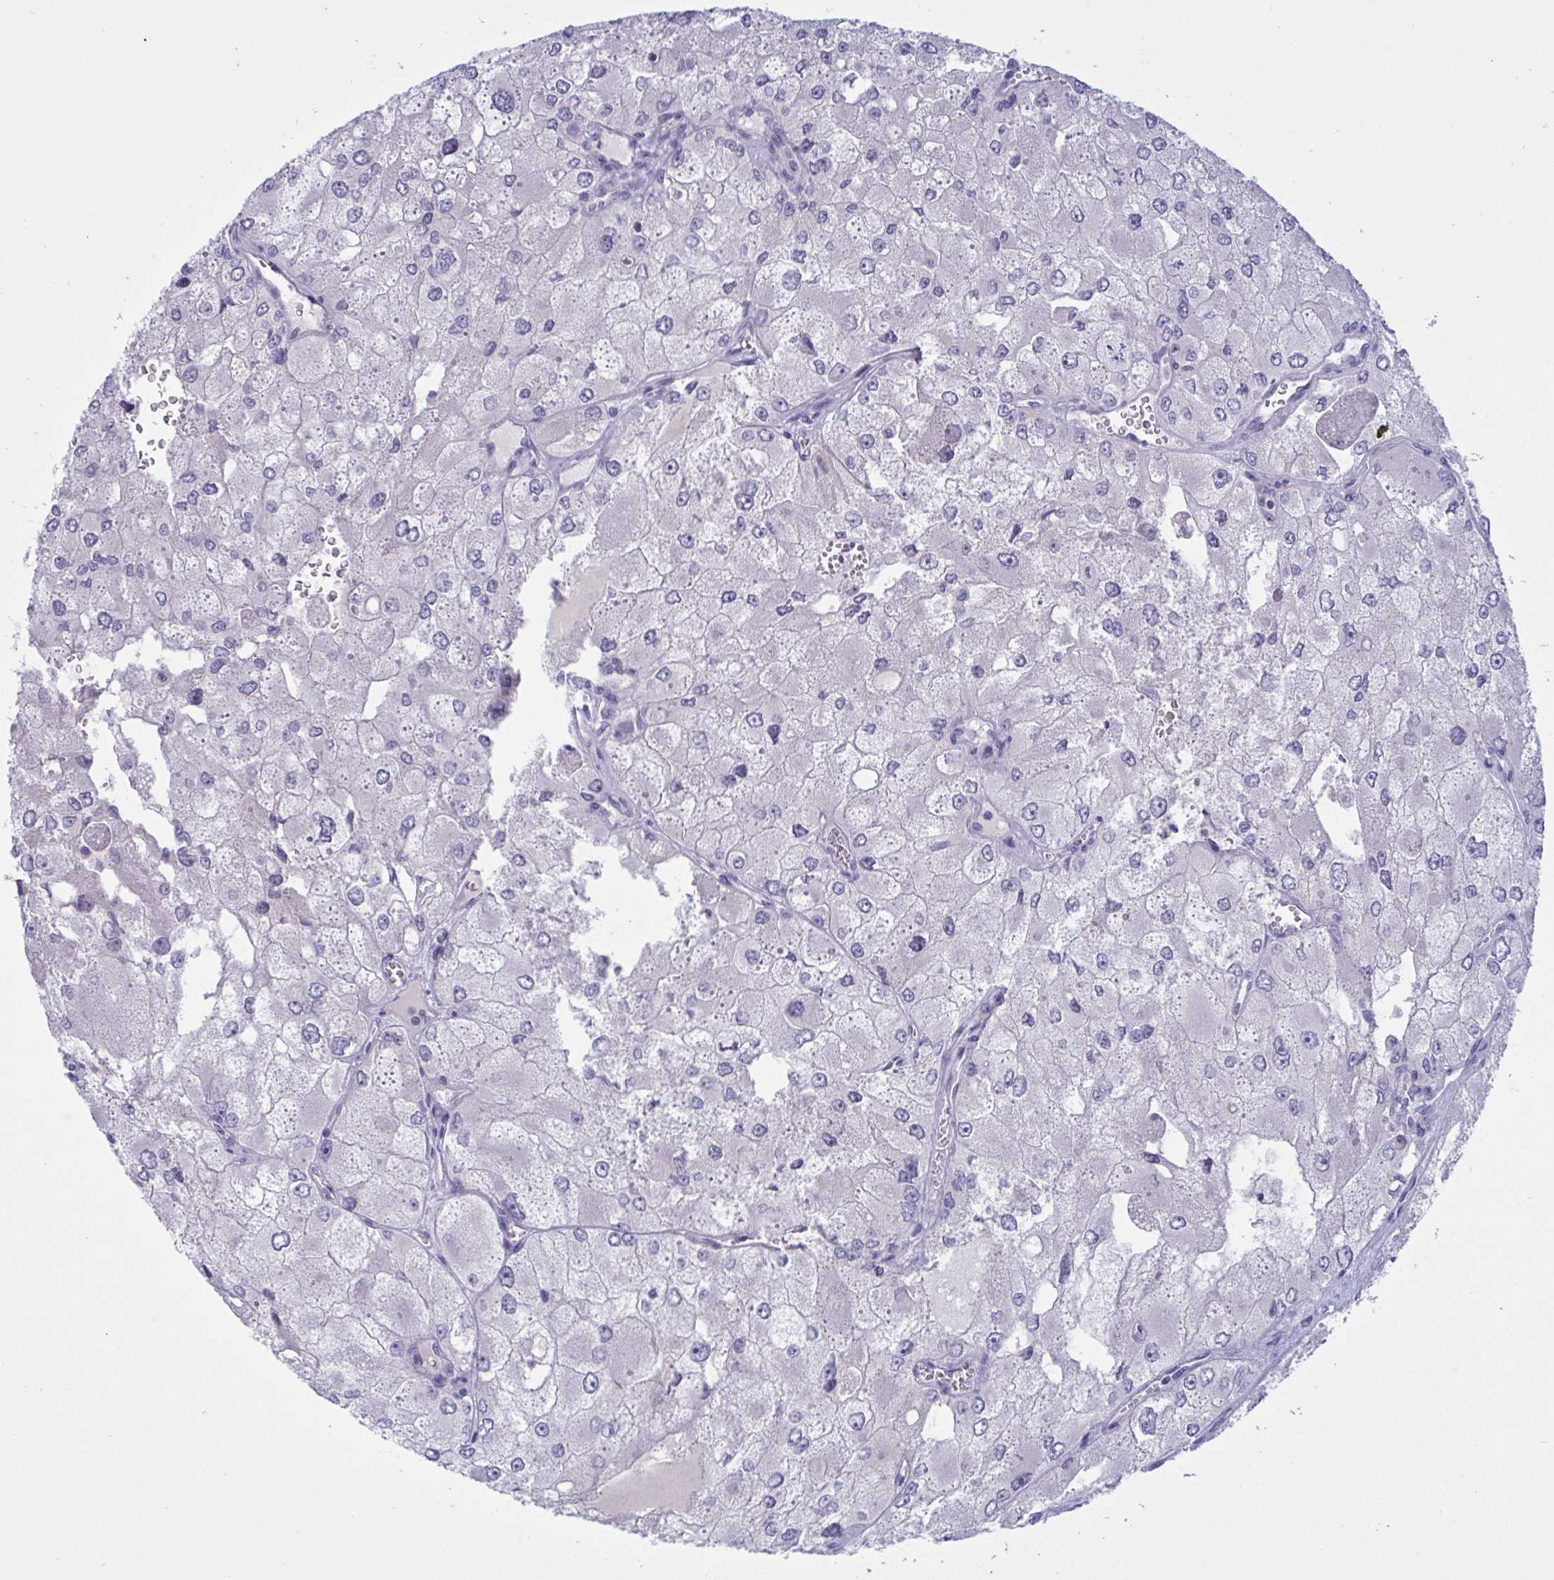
{"staining": {"intensity": "negative", "quantity": "none", "location": "none"}, "tissue": "renal cancer", "cell_type": "Tumor cells", "image_type": "cancer", "snomed": [{"axis": "morphology", "description": "Adenocarcinoma, NOS"}, {"axis": "topography", "description": "Kidney"}], "caption": "Tumor cells show no significant positivity in renal adenocarcinoma.", "gene": "TMEM41A", "patient": {"sex": "female", "age": 70}}